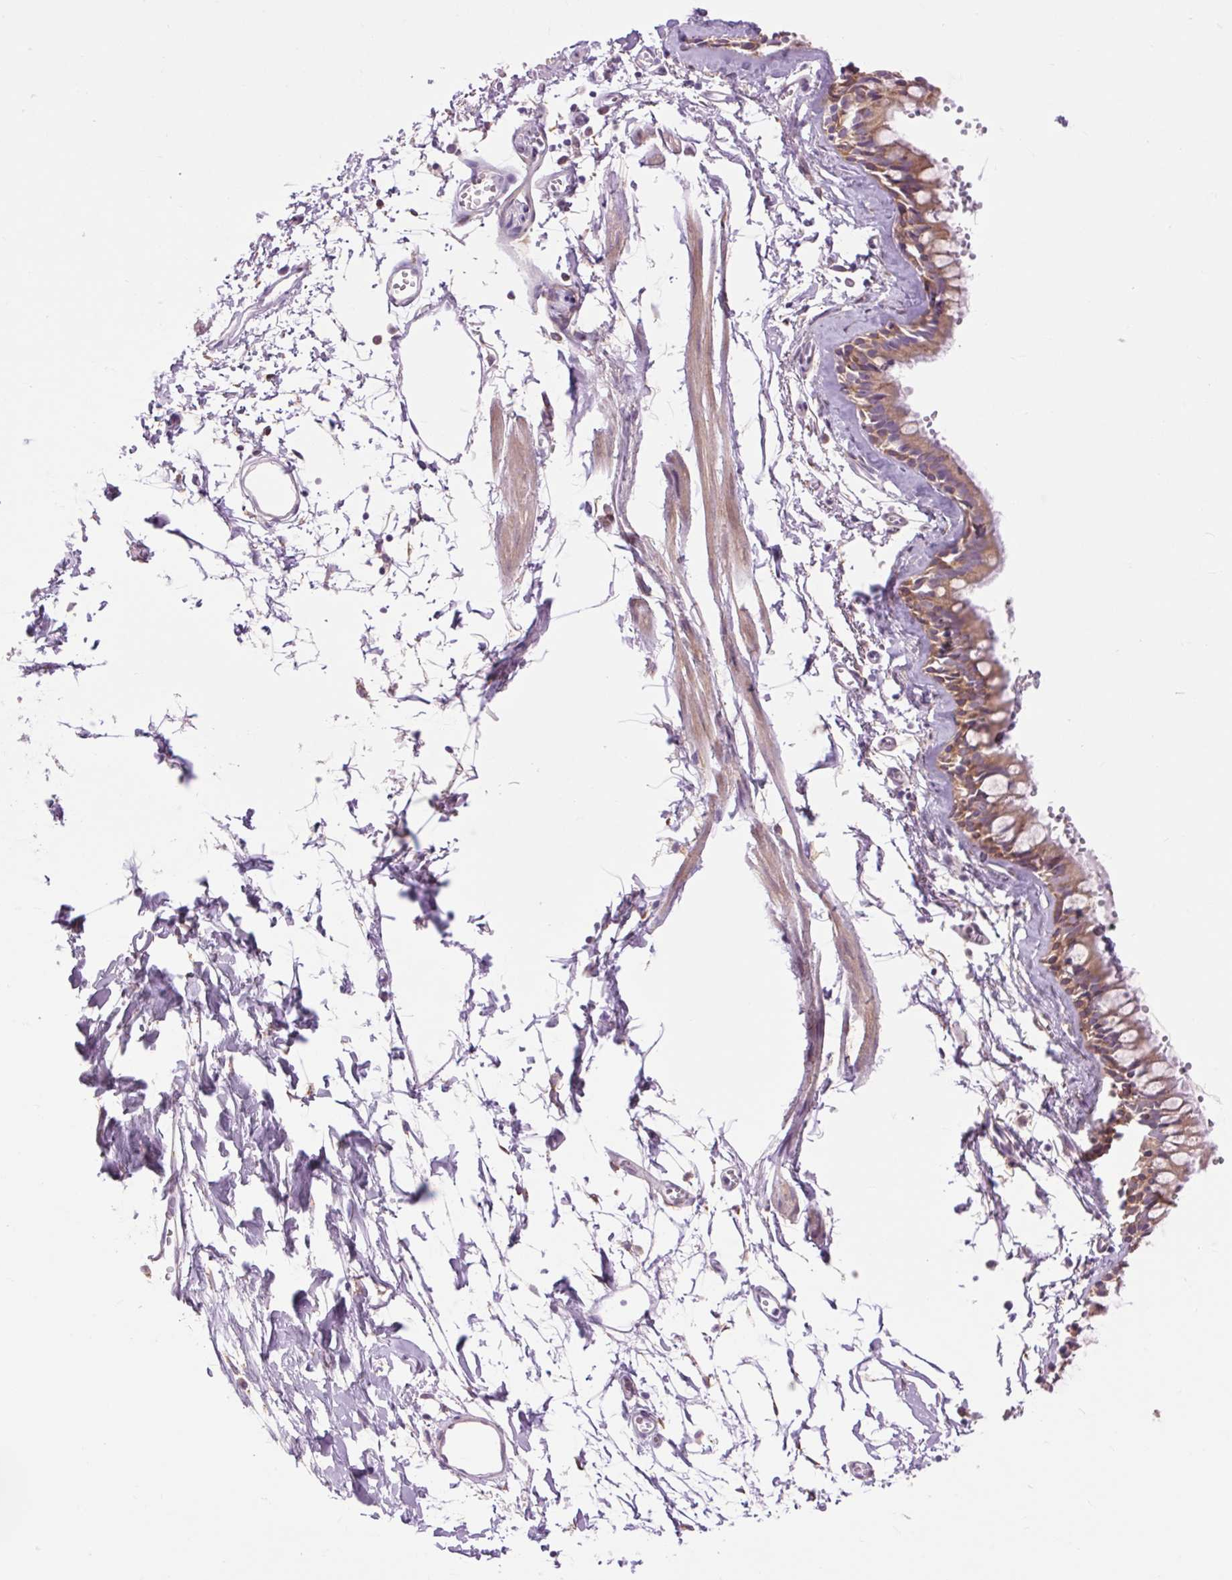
{"staining": {"intensity": "moderate", "quantity": "25%-75%", "location": "cytoplasmic/membranous"}, "tissue": "bronchus", "cell_type": "Respiratory epithelial cells", "image_type": "normal", "snomed": [{"axis": "morphology", "description": "Normal tissue, NOS"}, {"axis": "topography", "description": "Cartilage tissue"}, {"axis": "topography", "description": "Bronchus"}], "caption": "IHC (DAB) staining of benign bronchus shows moderate cytoplasmic/membranous protein positivity in approximately 25%-75% of respiratory epithelial cells.", "gene": "SOWAHC", "patient": {"sex": "female", "age": 59}}